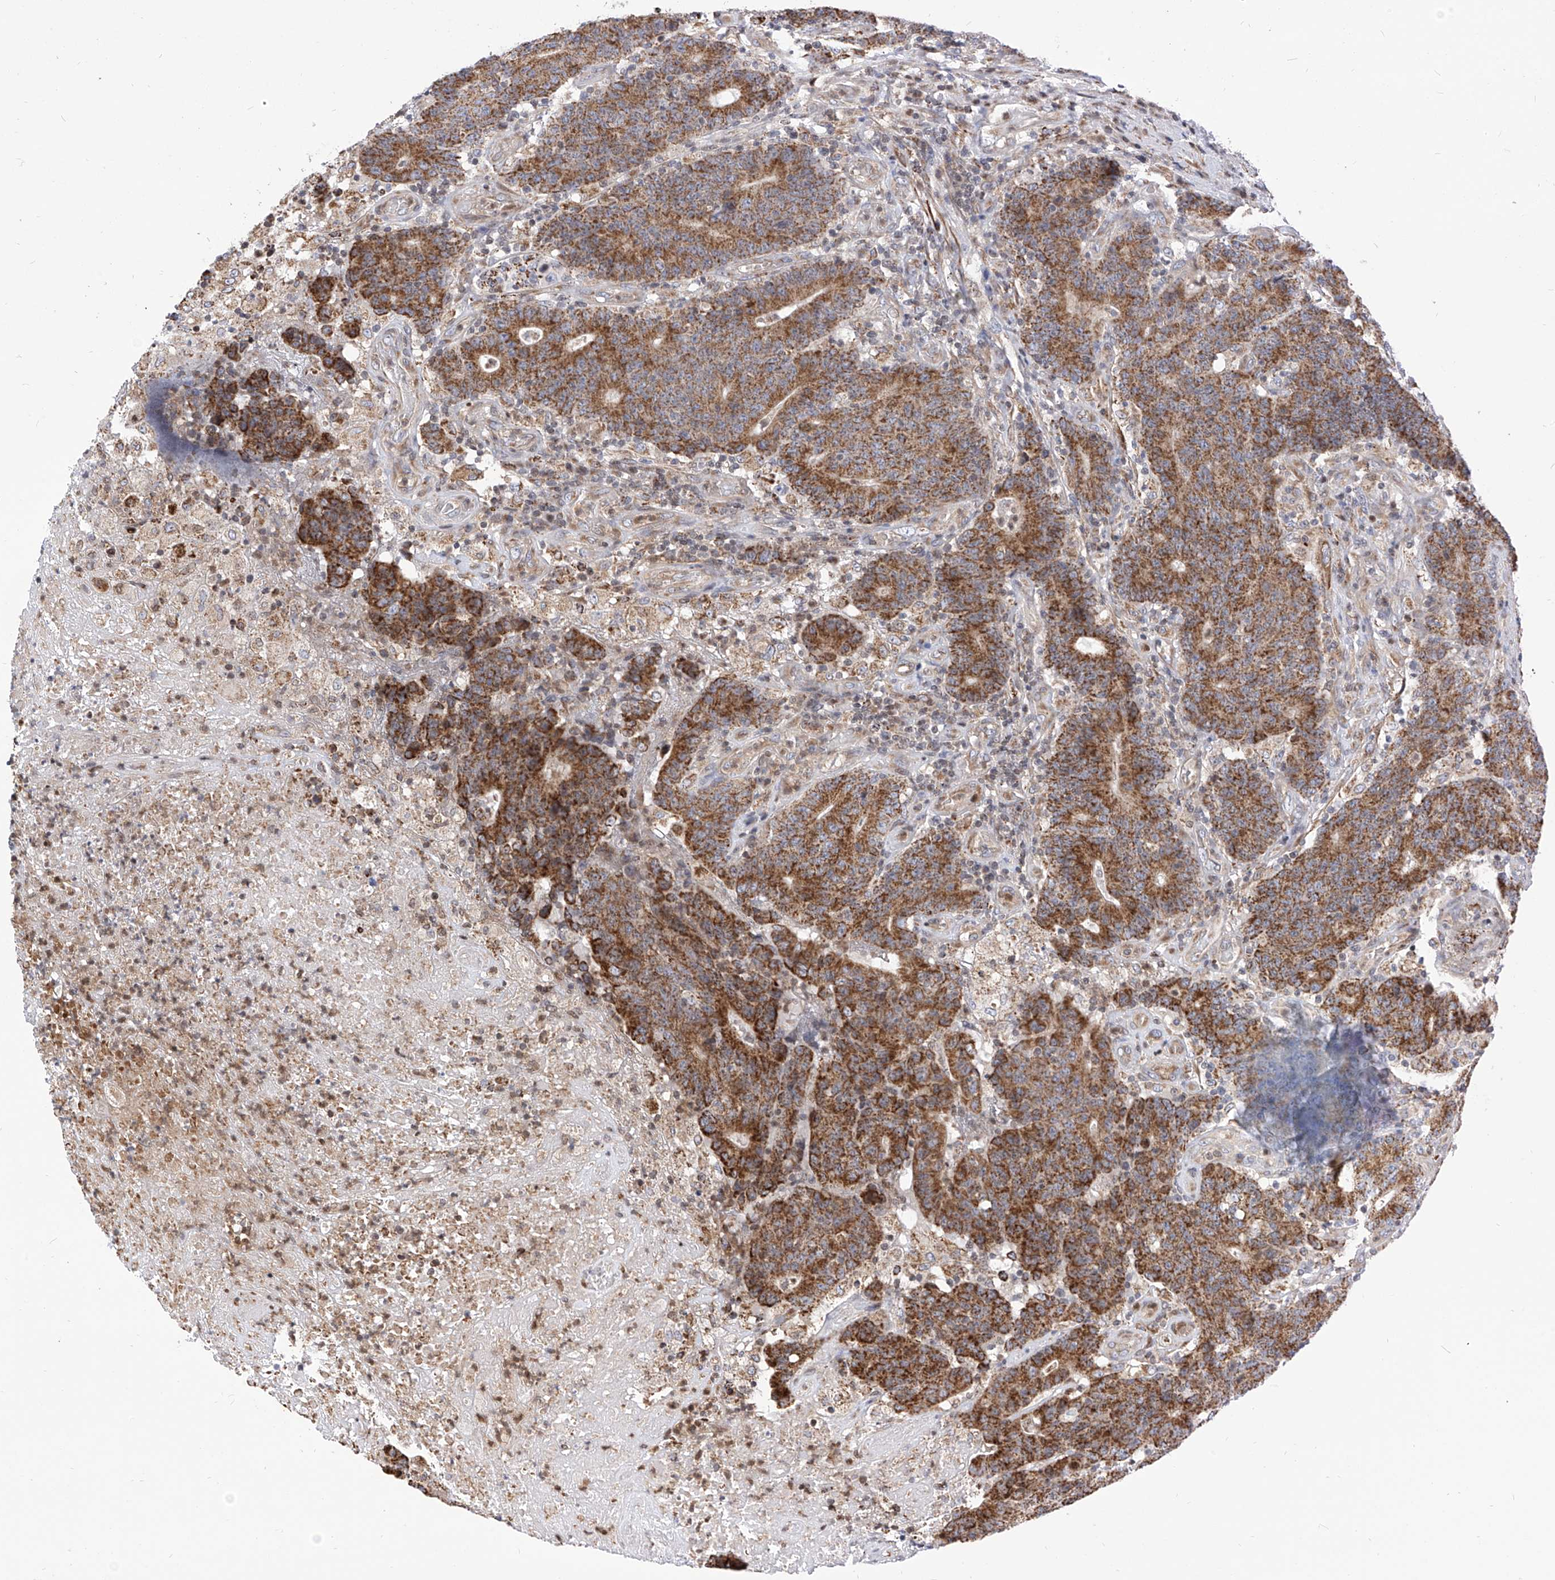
{"staining": {"intensity": "moderate", "quantity": ">75%", "location": "cytoplasmic/membranous"}, "tissue": "colorectal cancer", "cell_type": "Tumor cells", "image_type": "cancer", "snomed": [{"axis": "morphology", "description": "Normal tissue, NOS"}, {"axis": "morphology", "description": "Adenocarcinoma, NOS"}, {"axis": "topography", "description": "Colon"}], "caption": "High-magnification brightfield microscopy of colorectal cancer (adenocarcinoma) stained with DAB (brown) and counterstained with hematoxylin (blue). tumor cells exhibit moderate cytoplasmic/membranous staining is appreciated in approximately>75% of cells. The staining is performed using DAB (3,3'-diaminobenzidine) brown chromogen to label protein expression. The nuclei are counter-stained blue using hematoxylin.", "gene": "TTLL8", "patient": {"sex": "female", "age": 75}}